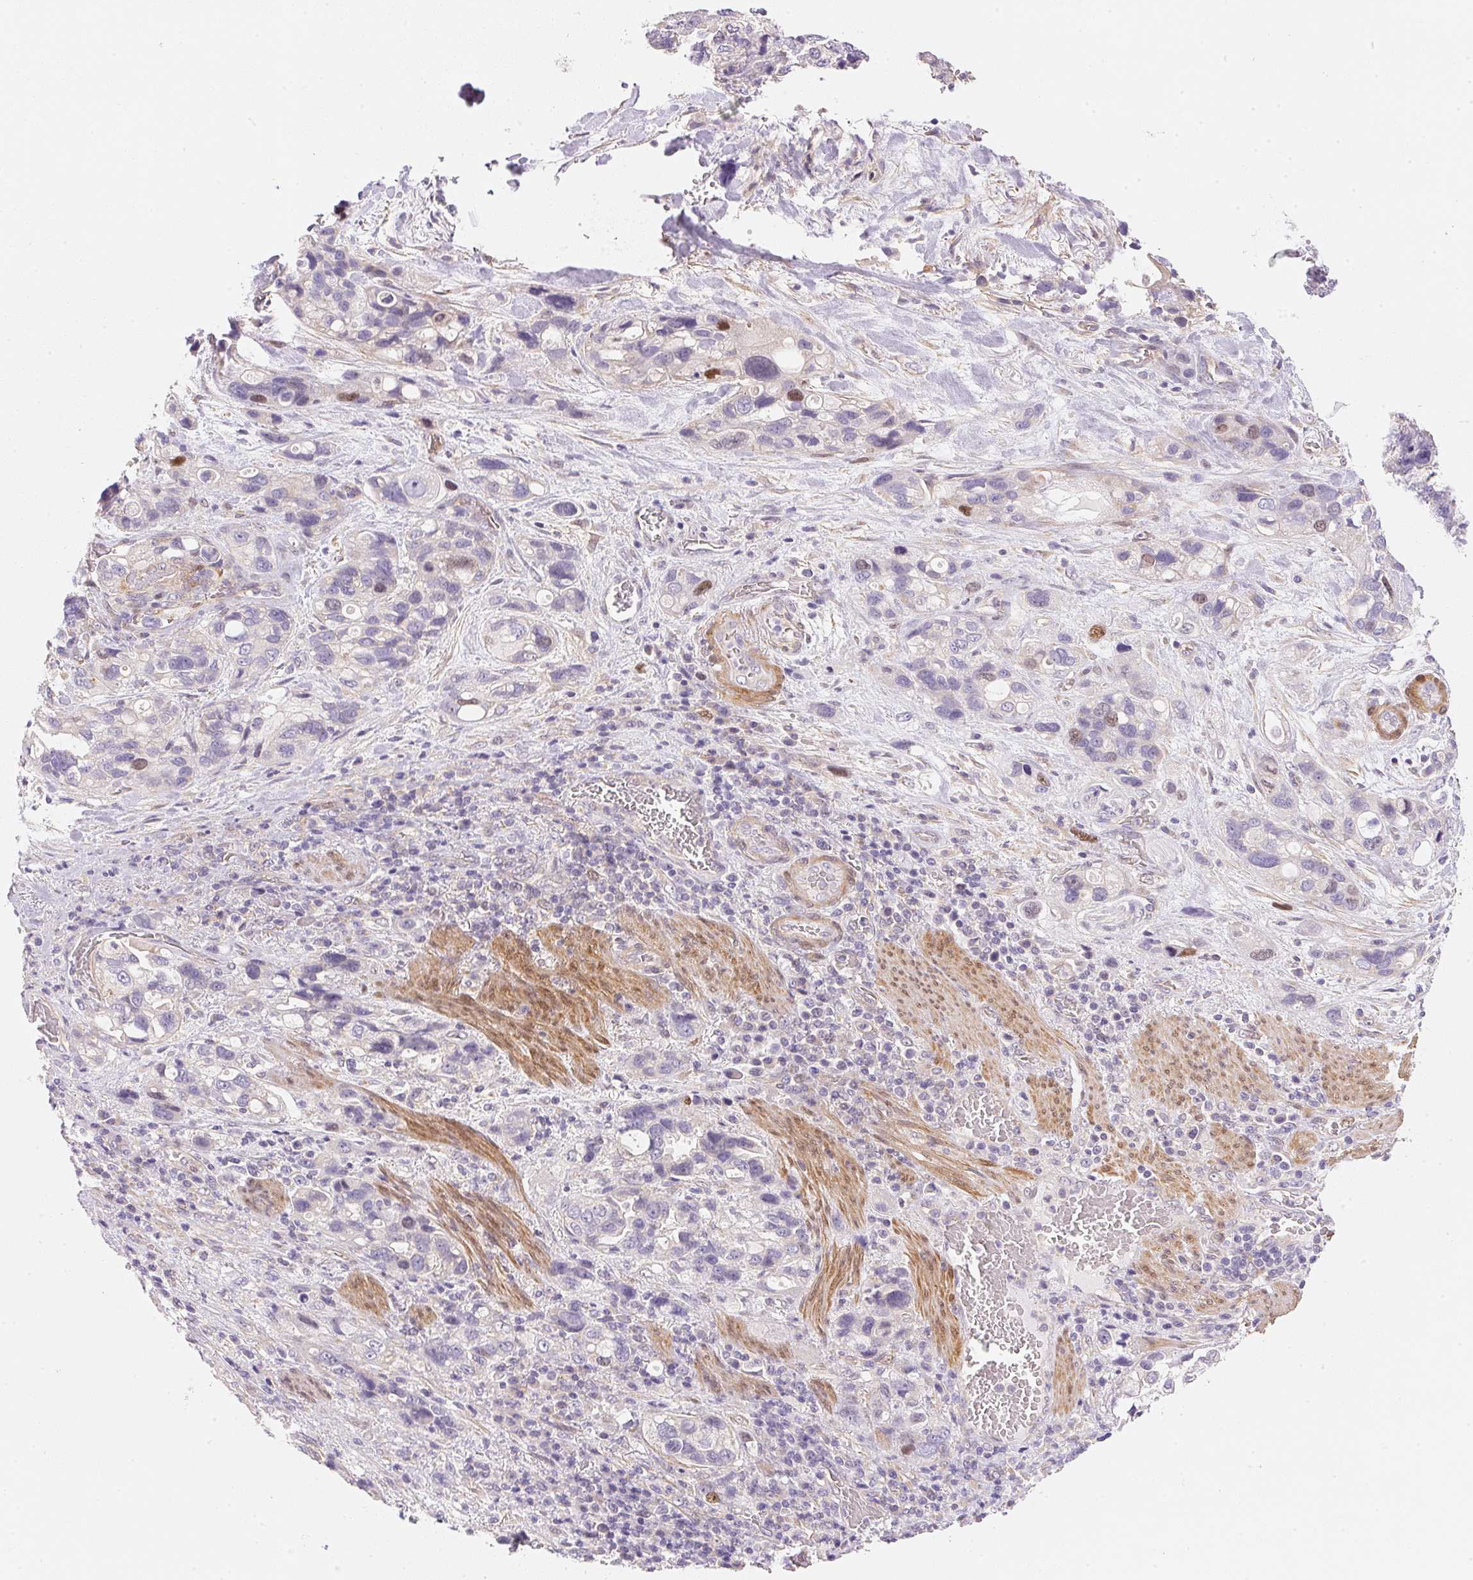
{"staining": {"intensity": "negative", "quantity": "none", "location": "none"}, "tissue": "stomach cancer", "cell_type": "Tumor cells", "image_type": "cancer", "snomed": [{"axis": "morphology", "description": "Adenocarcinoma, NOS"}, {"axis": "topography", "description": "Stomach, upper"}], "caption": "Stomach adenocarcinoma was stained to show a protein in brown. There is no significant positivity in tumor cells.", "gene": "SMTN", "patient": {"sex": "female", "age": 81}}